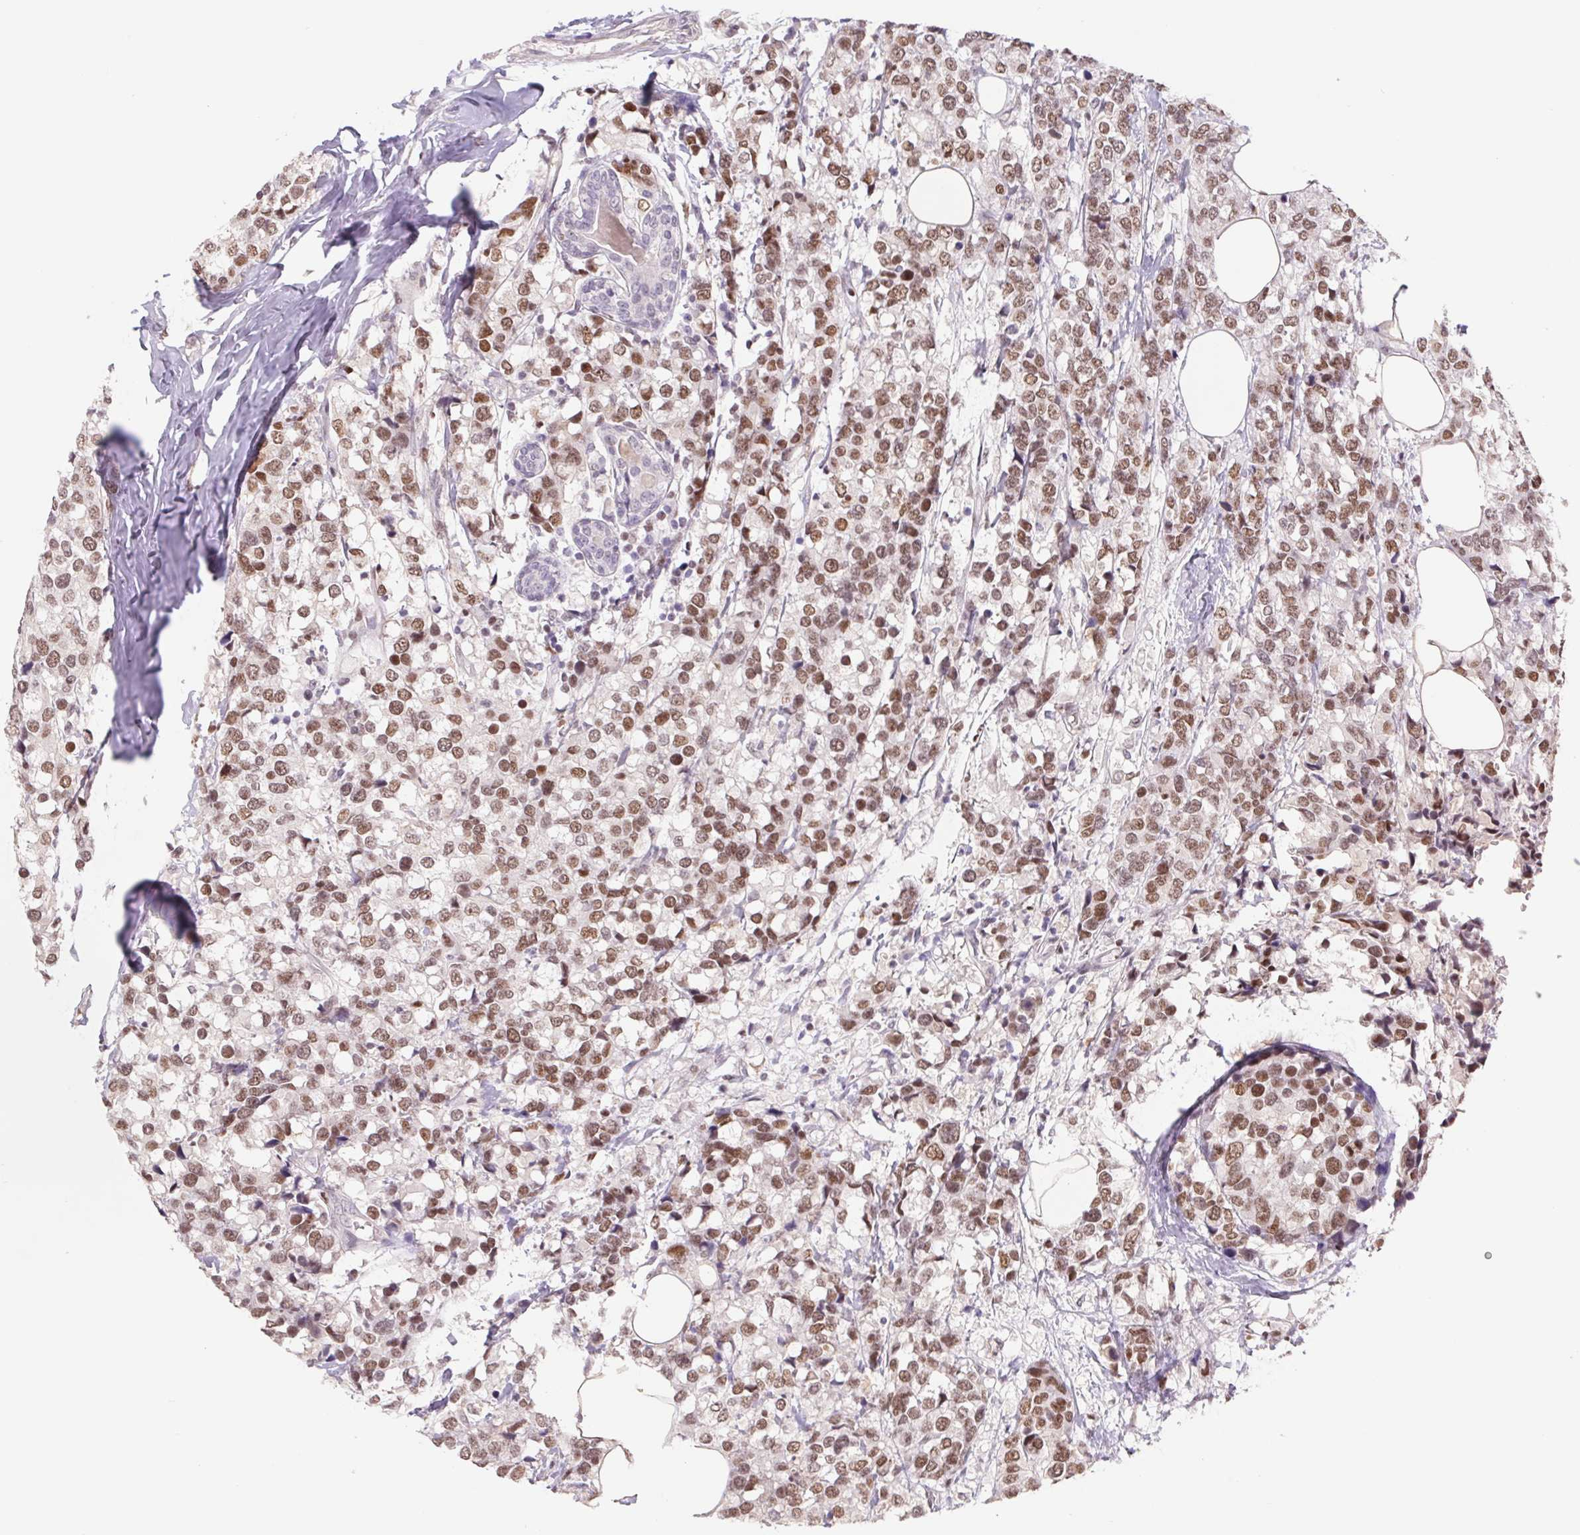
{"staining": {"intensity": "moderate", "quantity": ">75%", "location": "nuclear"}, "tissue": "breast cancer", "cell_type": "Tumor cells", "image_type": "cancer", "snomed": [{"axis": "morphology", "description": "Lobular carcinoma"}, {"axis": "topography", "description": "Breast"}], "caption": "Breast cancer (lobular carcinoma) was stained to show a protein in brown. There is medium levels of moderate nuclear staining in approximately >75% of tumor cells. (brown staining indicates protein expression, while blue staining denotes nuclei).", "gene": "TRERF1", "patient": {"sex": "female", "age": 59}}